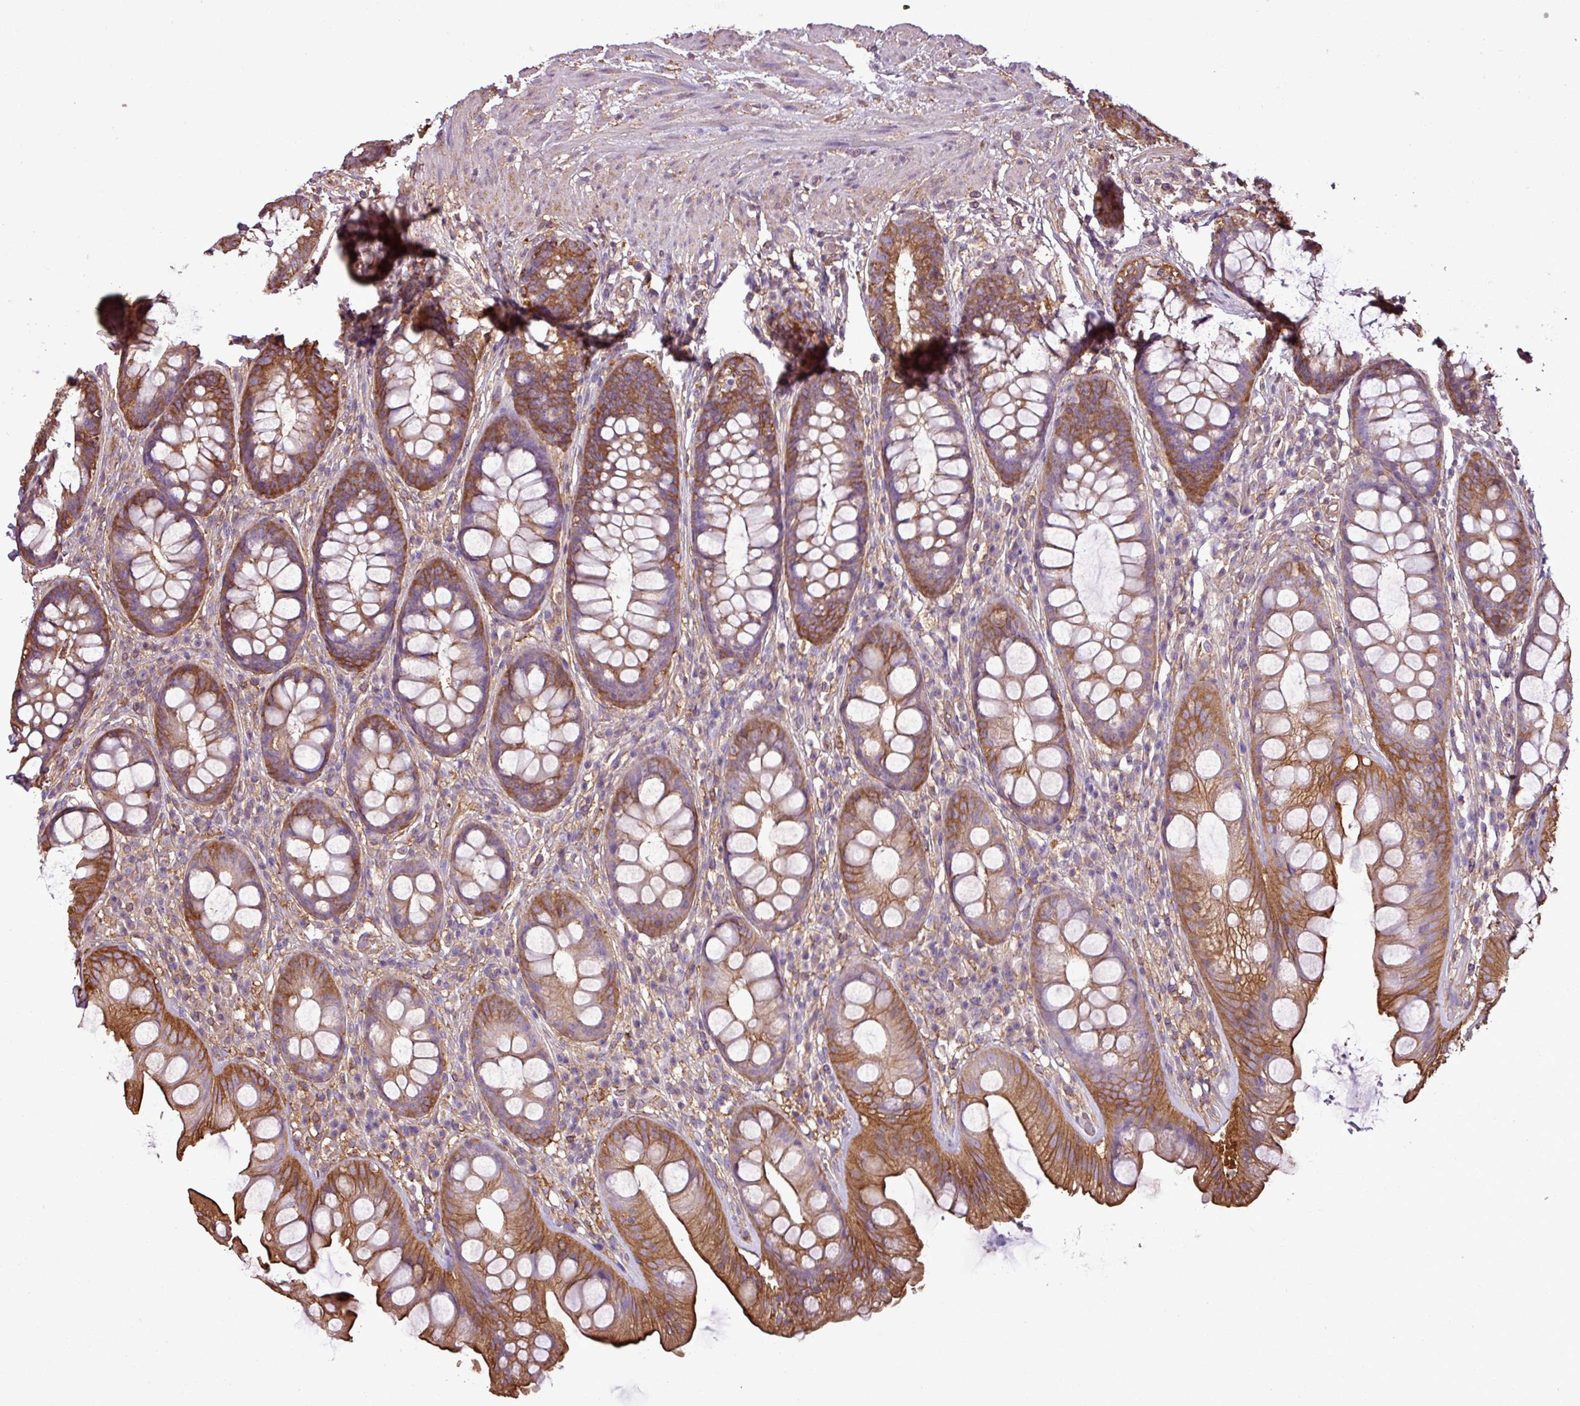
{"staining": {"intensity": "strong", "quantity": ">75%", "location": "cytoplasmic/membranous"}, "tissue": "rectum", "cell_type": "Glandular cells", "image_type": "normal", "snomed": [{"axis": "morphology", "description": "Normal tissue, NOS"}, {"axis": "topography", "description": "Rectum"}], "caption": "Immunohistochemistry (IHC) staining of normal rectum, which exhibits high levels of strong cytoplasmic/membranous positivity in about >75% of glandular cells indicating strong cytoplasmic/membranous protein expression. The staining was performed using DAB (3,3'-diaminobenzidine) (brown) for protein detection and nuclei were counterstained in hematoxylin (blue).", "gene": "PACSIN2", "patient": {"sex": "male", "age": 74}}